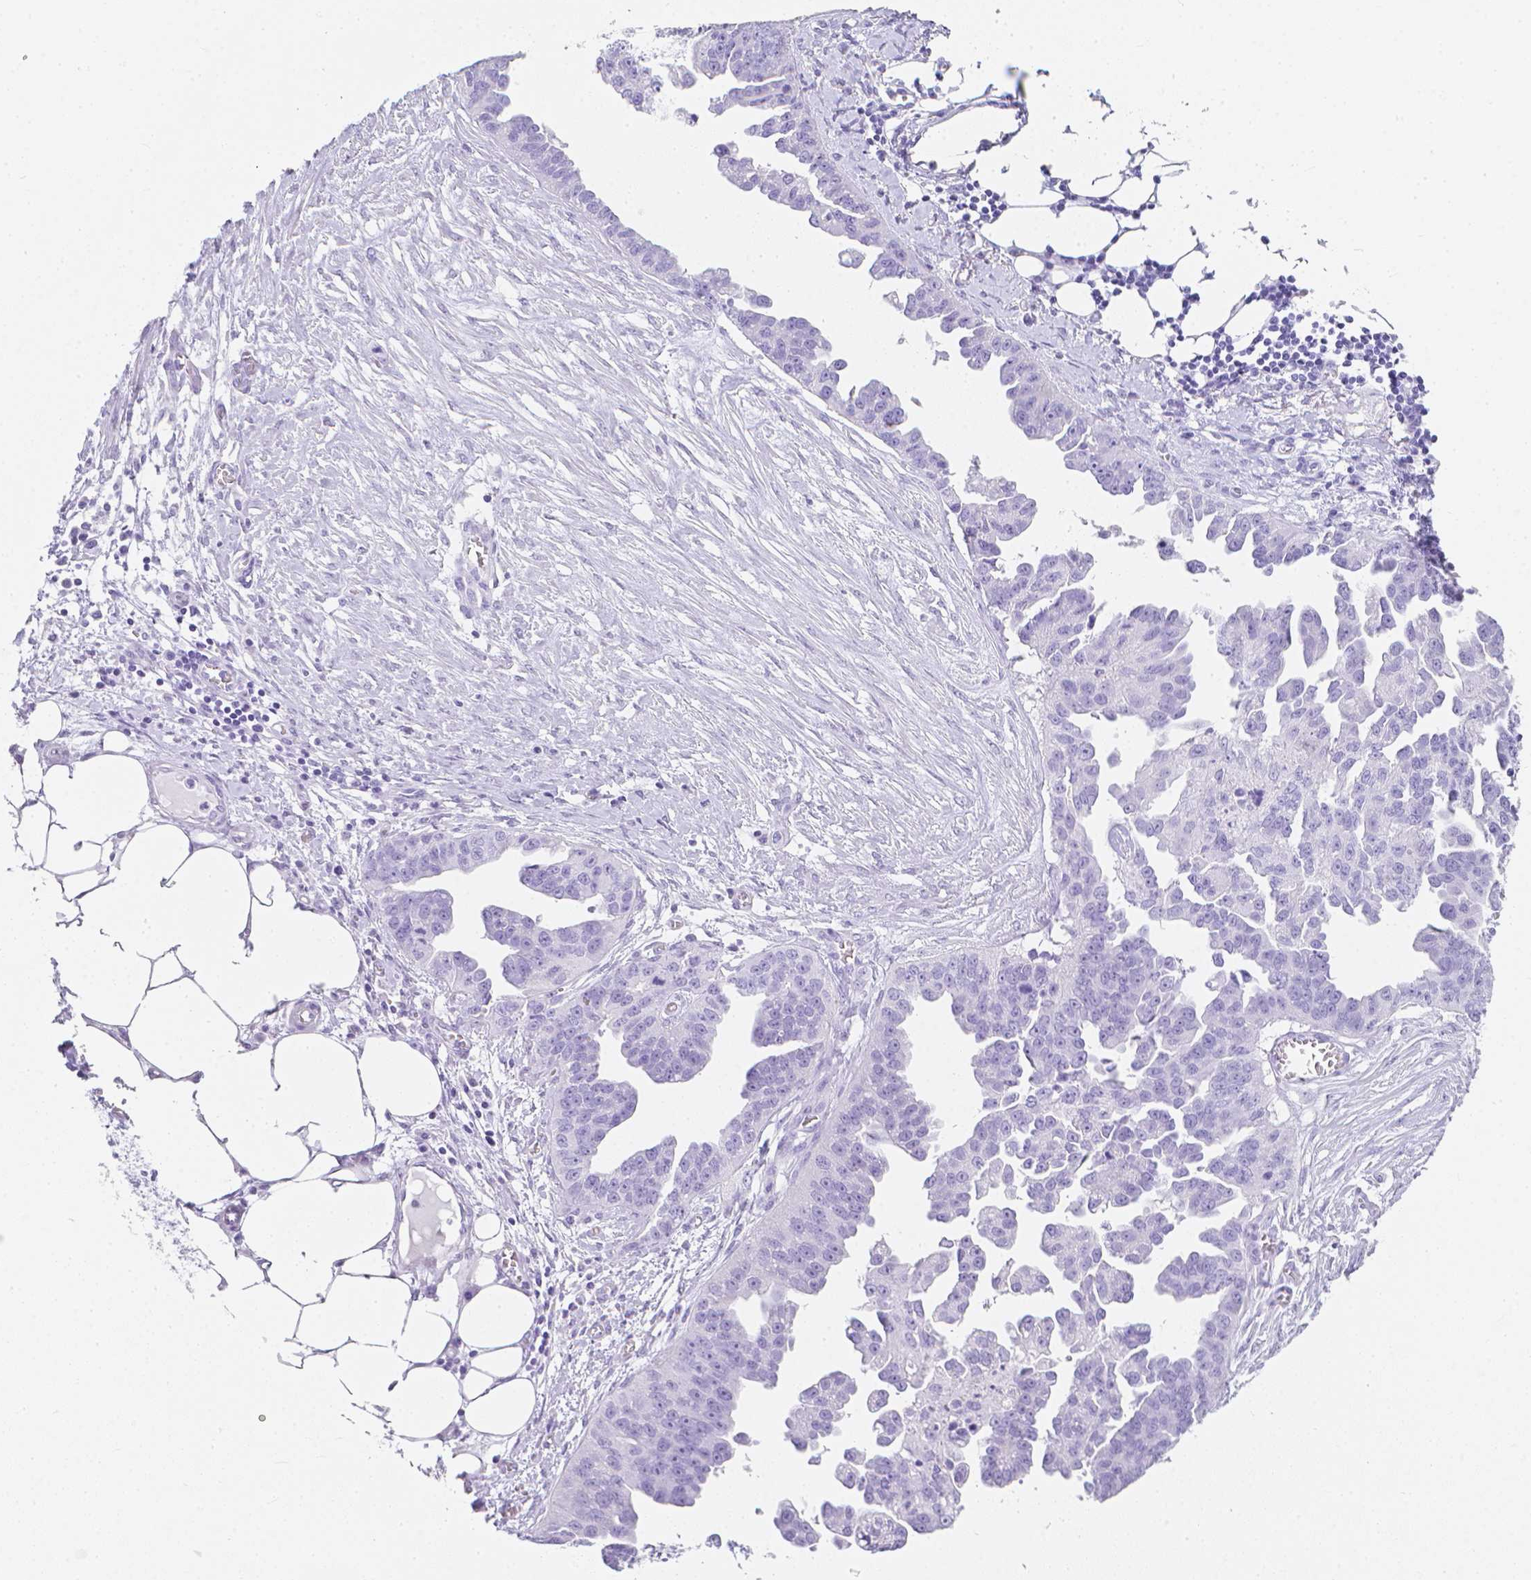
{"staining": {"intensity": "negative", "quantity": "none", "location": "none"}, "tissue": "ovarian cancer", "cell_type": "Tumor cells", "image_type": "cancer", "snomed": [{"axis": "morphology", "description": "Cystadenocarcinoma, serous, NOS"}, {"axis": "topography", "description": "Ovary"}], "caption": "High power microscopy micrograph of an immunohistochemistry photomicrograph of ovarian cancer (serous cystadenocarcinoma), revealing no significant positivity in tumor cells. Nuclei are stained in blue.", "gene": "LGALS4", "patient": {"sex": "female", "age": 75}}